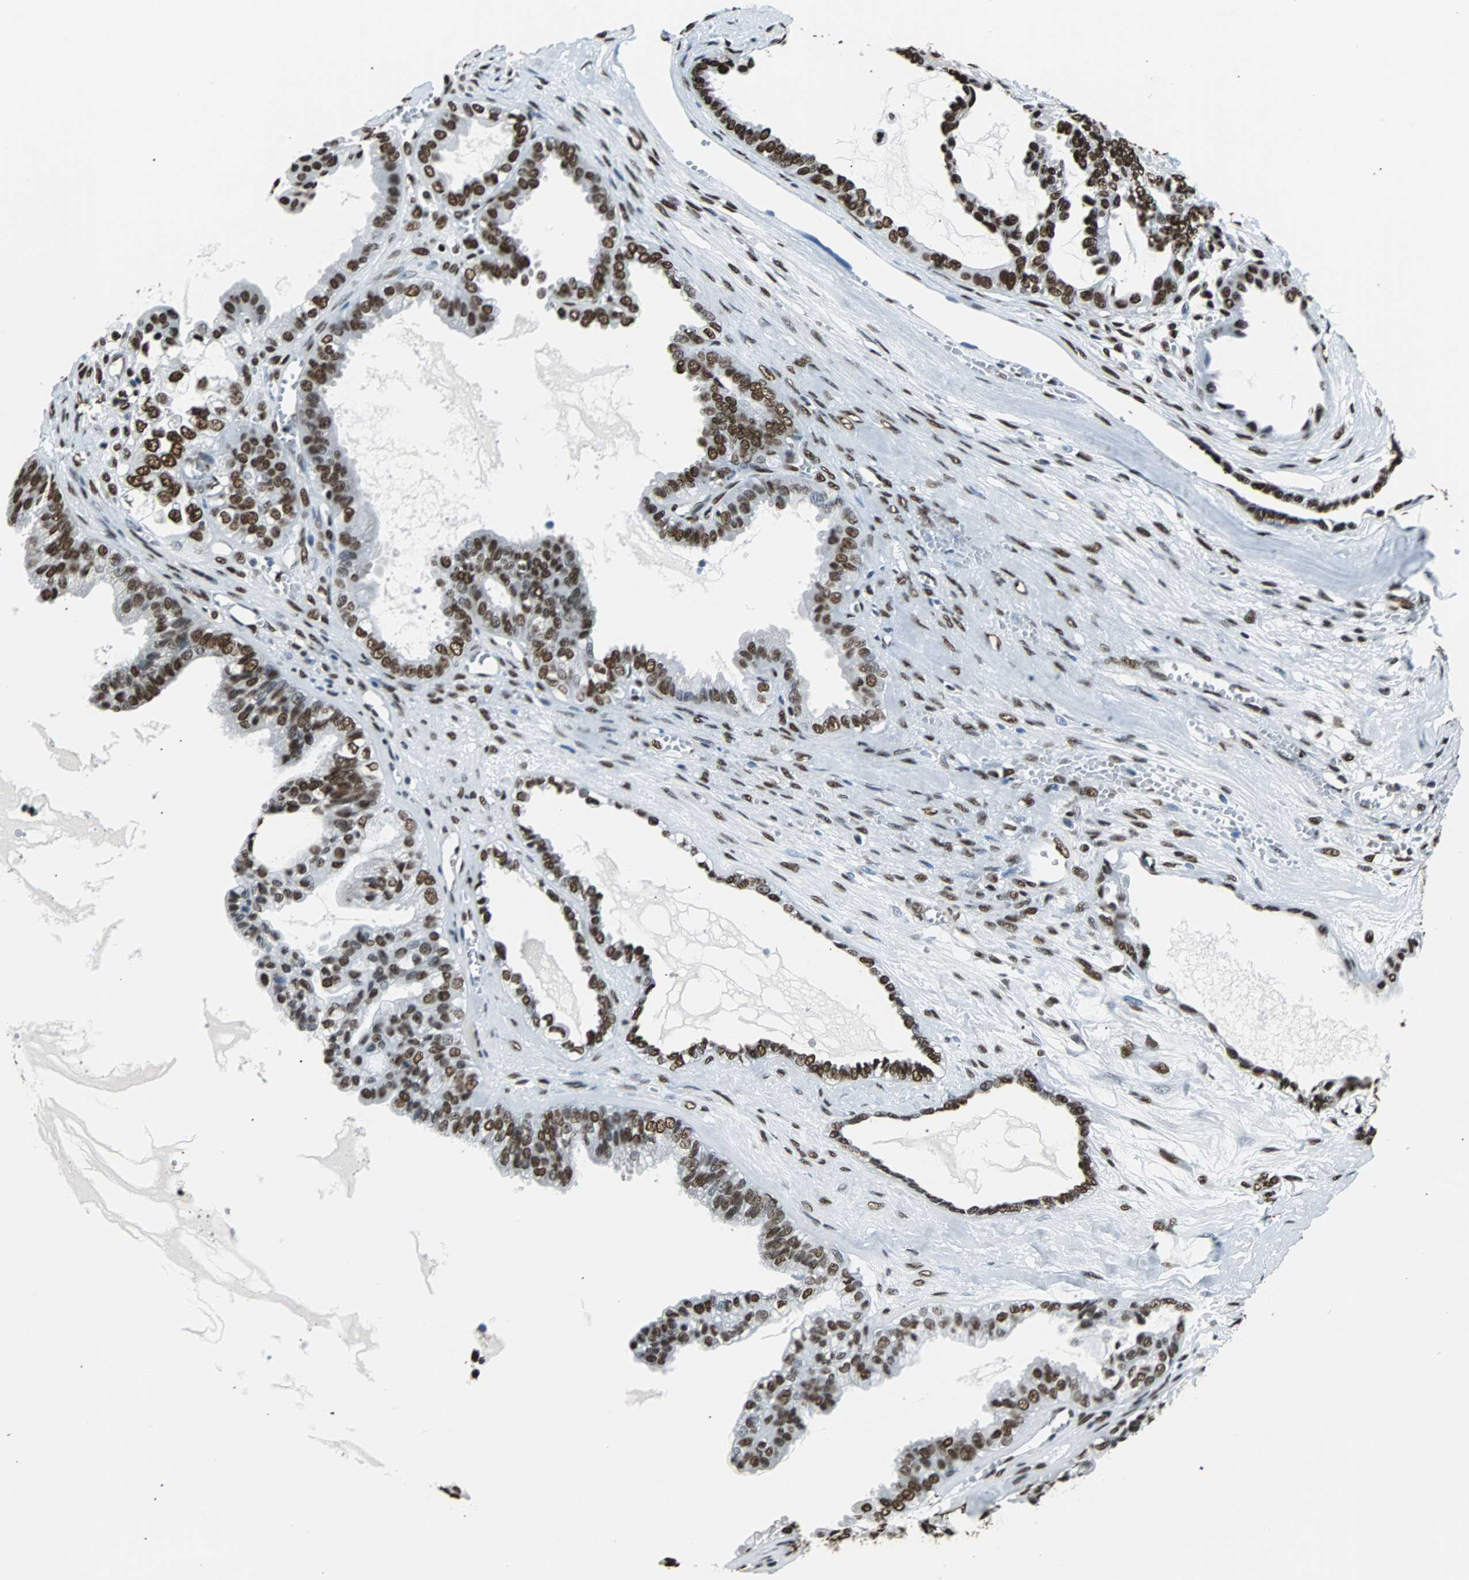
{"staining": {"intensity": "strong", "quantity": ">75%", "location": "nuclear"}, "tissue": "ovarian cancer", "cell_type": "Tumor cells", "image_type": "cancer", "snomed": [{"axis": "morphology", "description": "Carcinoma, NOS"}, {"axis": "morphology", "description": "Carcinoma, endometroid"}, {"axis": "topography", "description": "Ovary"}], "caption": "Ovarian cancer (carcinoma) stained with DAB (3,3'-diaminobenzidine) immunohistochemistry demonstrates high levels of strong nuclear expression in approximately >75% of tumor cells. (Stains: DAB (3,3'-diaminobenzidine) in brown, nuclei in blue, Microscopy: brightfield microscopy at high magnification).", "gene": "FUBP1", "patient": {"sex": "female", "age": 50}}